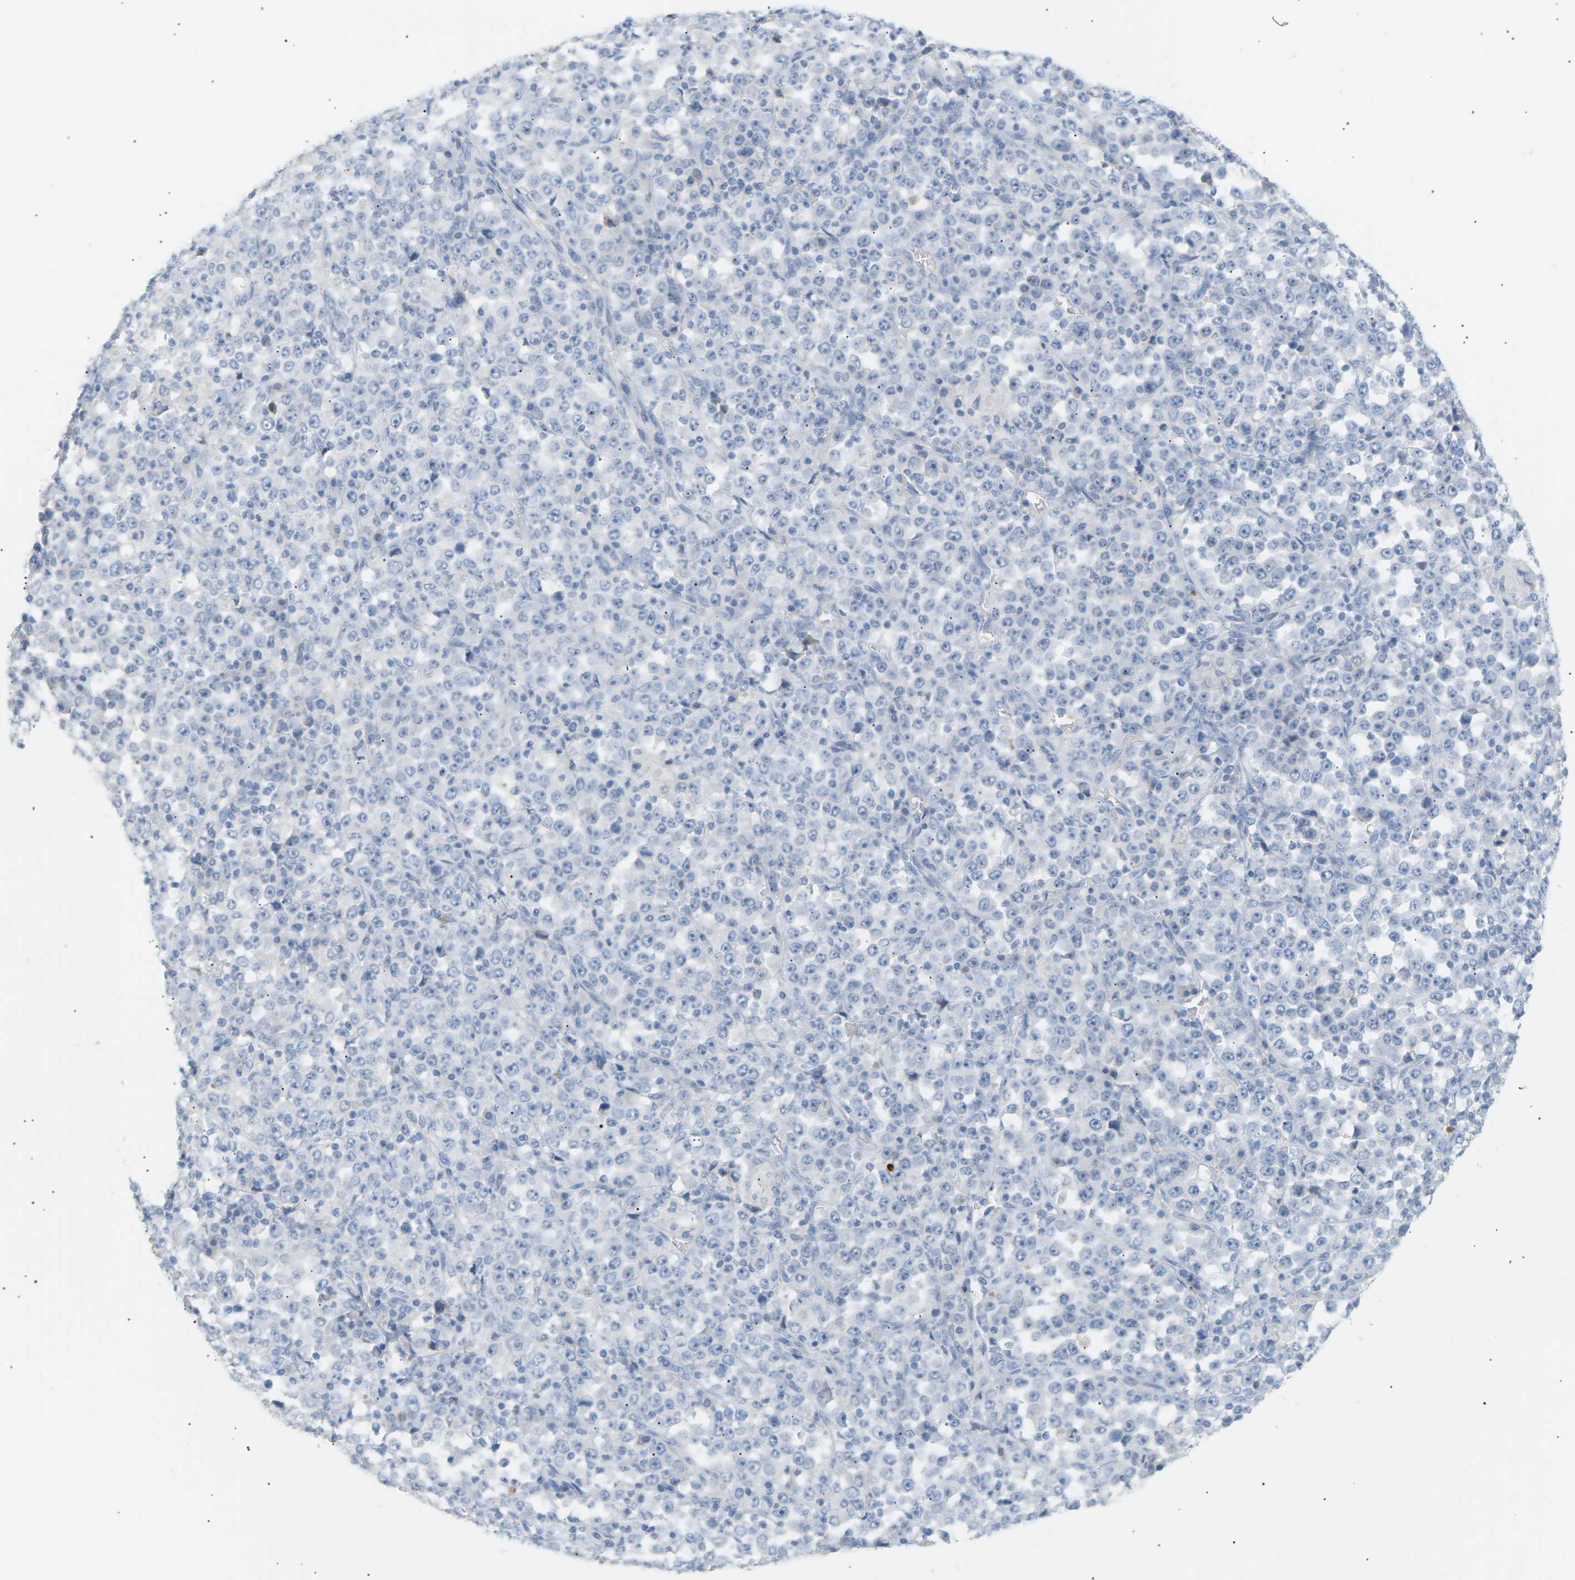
{"staining": {"intensity": "negative", "quantity": "none", "location": "none"}, "tissue": "stomach cancer", "cell_type": "Tumor cells", "image_type": "cancer", "snomed": [{"axis": "morphology", "description": "Normal tissue, NOS"}, {"axis": "morphology", "description": "Adenocarcinoma, NOS"}, {"axis": "topography", "description": "Stomach, upper"}, {"axis": "topography", "description": "Stomach"}], "caption": "Tumor cells are negative for brown protein staining in adenocarcinoma (stomach). (Stains: DAB (3,3'-diaminobenzidine) immunohistochemistry with hematoxylin counter stain, Microscopy: brightfield microscopy at high magnification).", "gene": "CLU", "patient": {"sex": "male", "age": 59}}